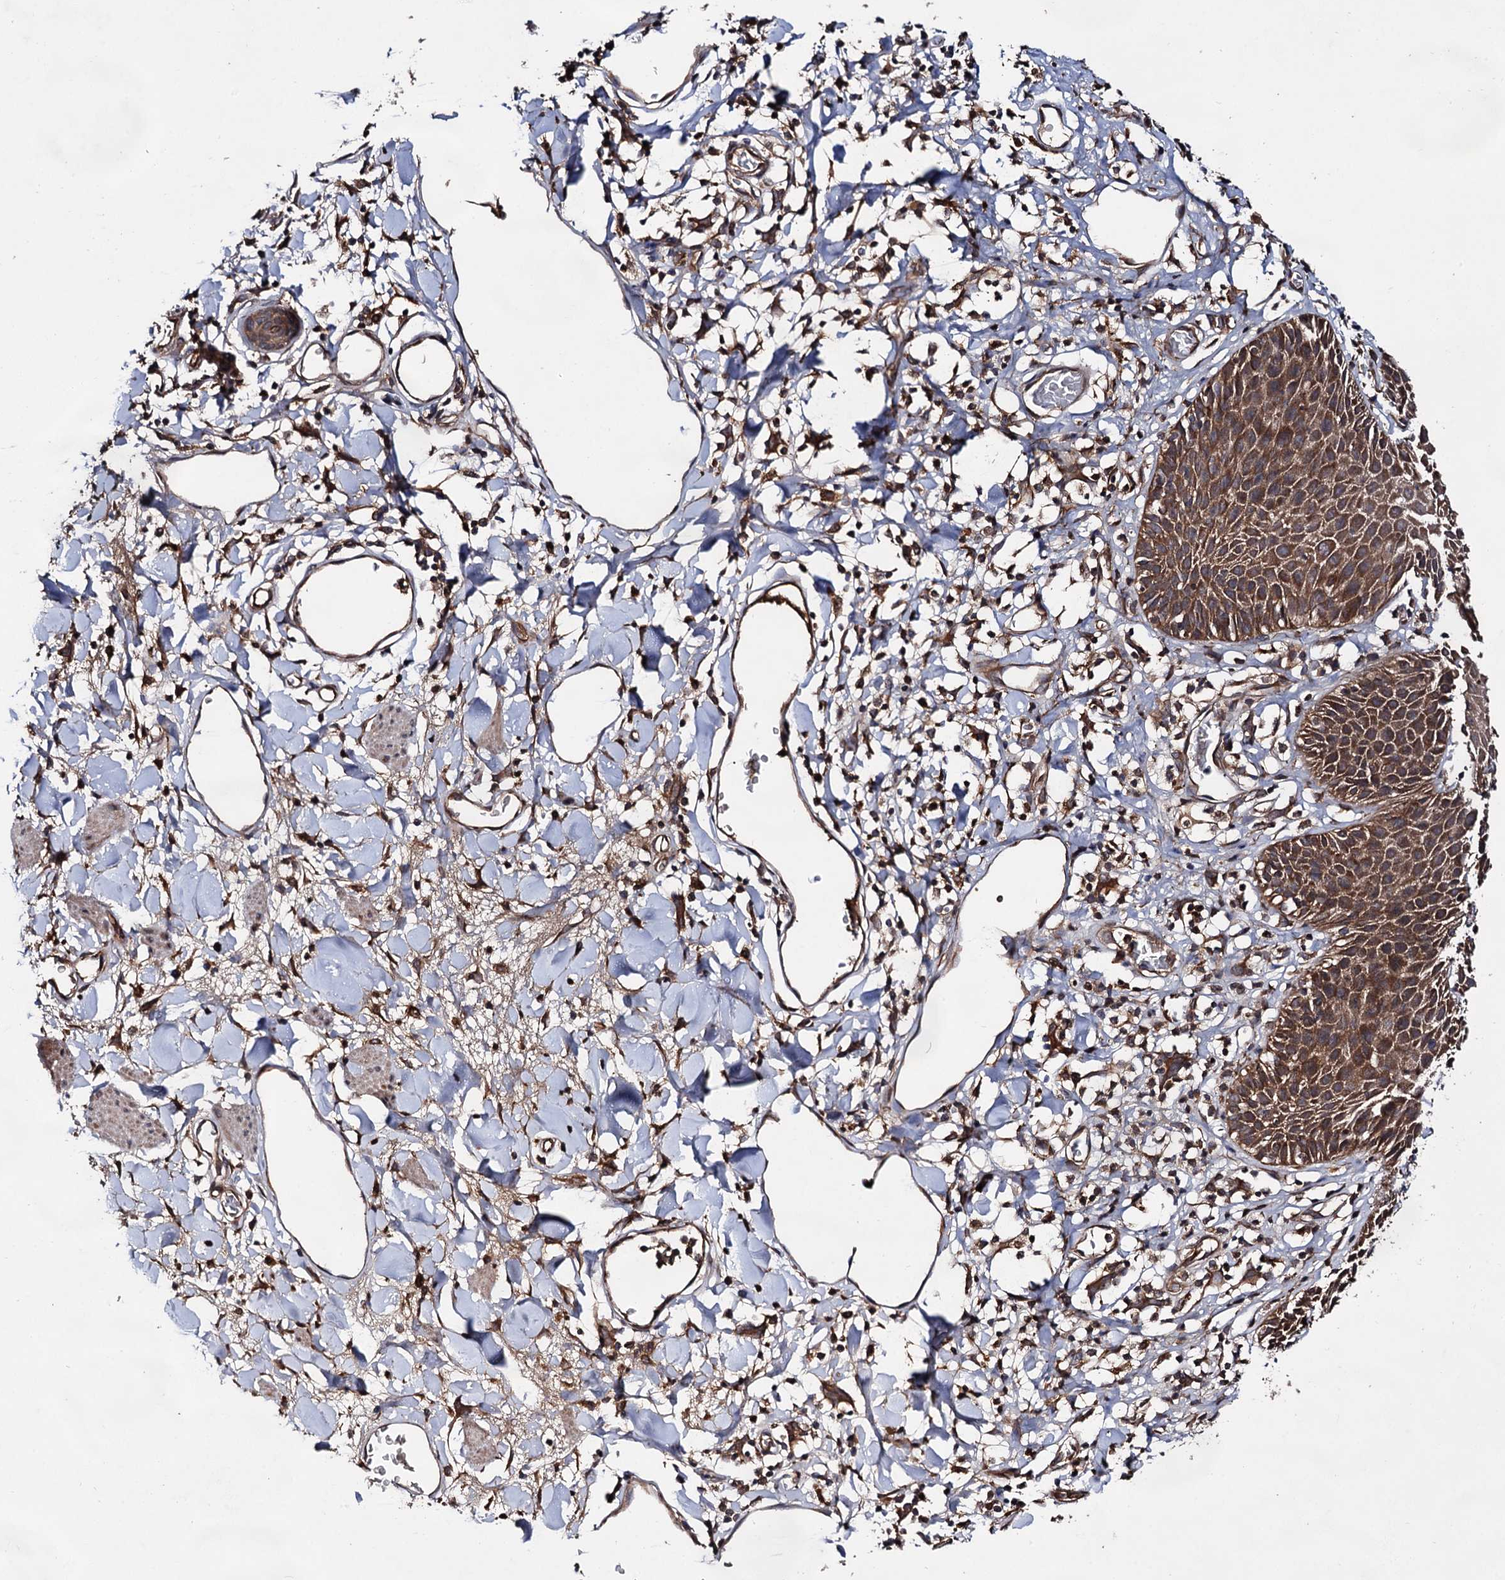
{"staining": {"intensity": "moderate", "quantity": ">75%", "location": "cytoplasmic/membranous"}, "tissue": "skin", "cell_type": "Epidermal cells", "image_type": "normal", "snomed": [{"axis": "morphology", "description": "Normal tissue, NOS"}, {"axis": "topography", "description": "Vulva"}], "caption": "Immunohistochemical staining of unremarkable skin displays moderate cytoplasmic/membranous protein positivity in about >75% of epidermal cells. The staining was performed using DAB, with brown indicating positive protein expression. Nuclei are stained blue with hematoxylin.", "gene": "TEX9", "patient": {"sex": "female", "age": 68}}